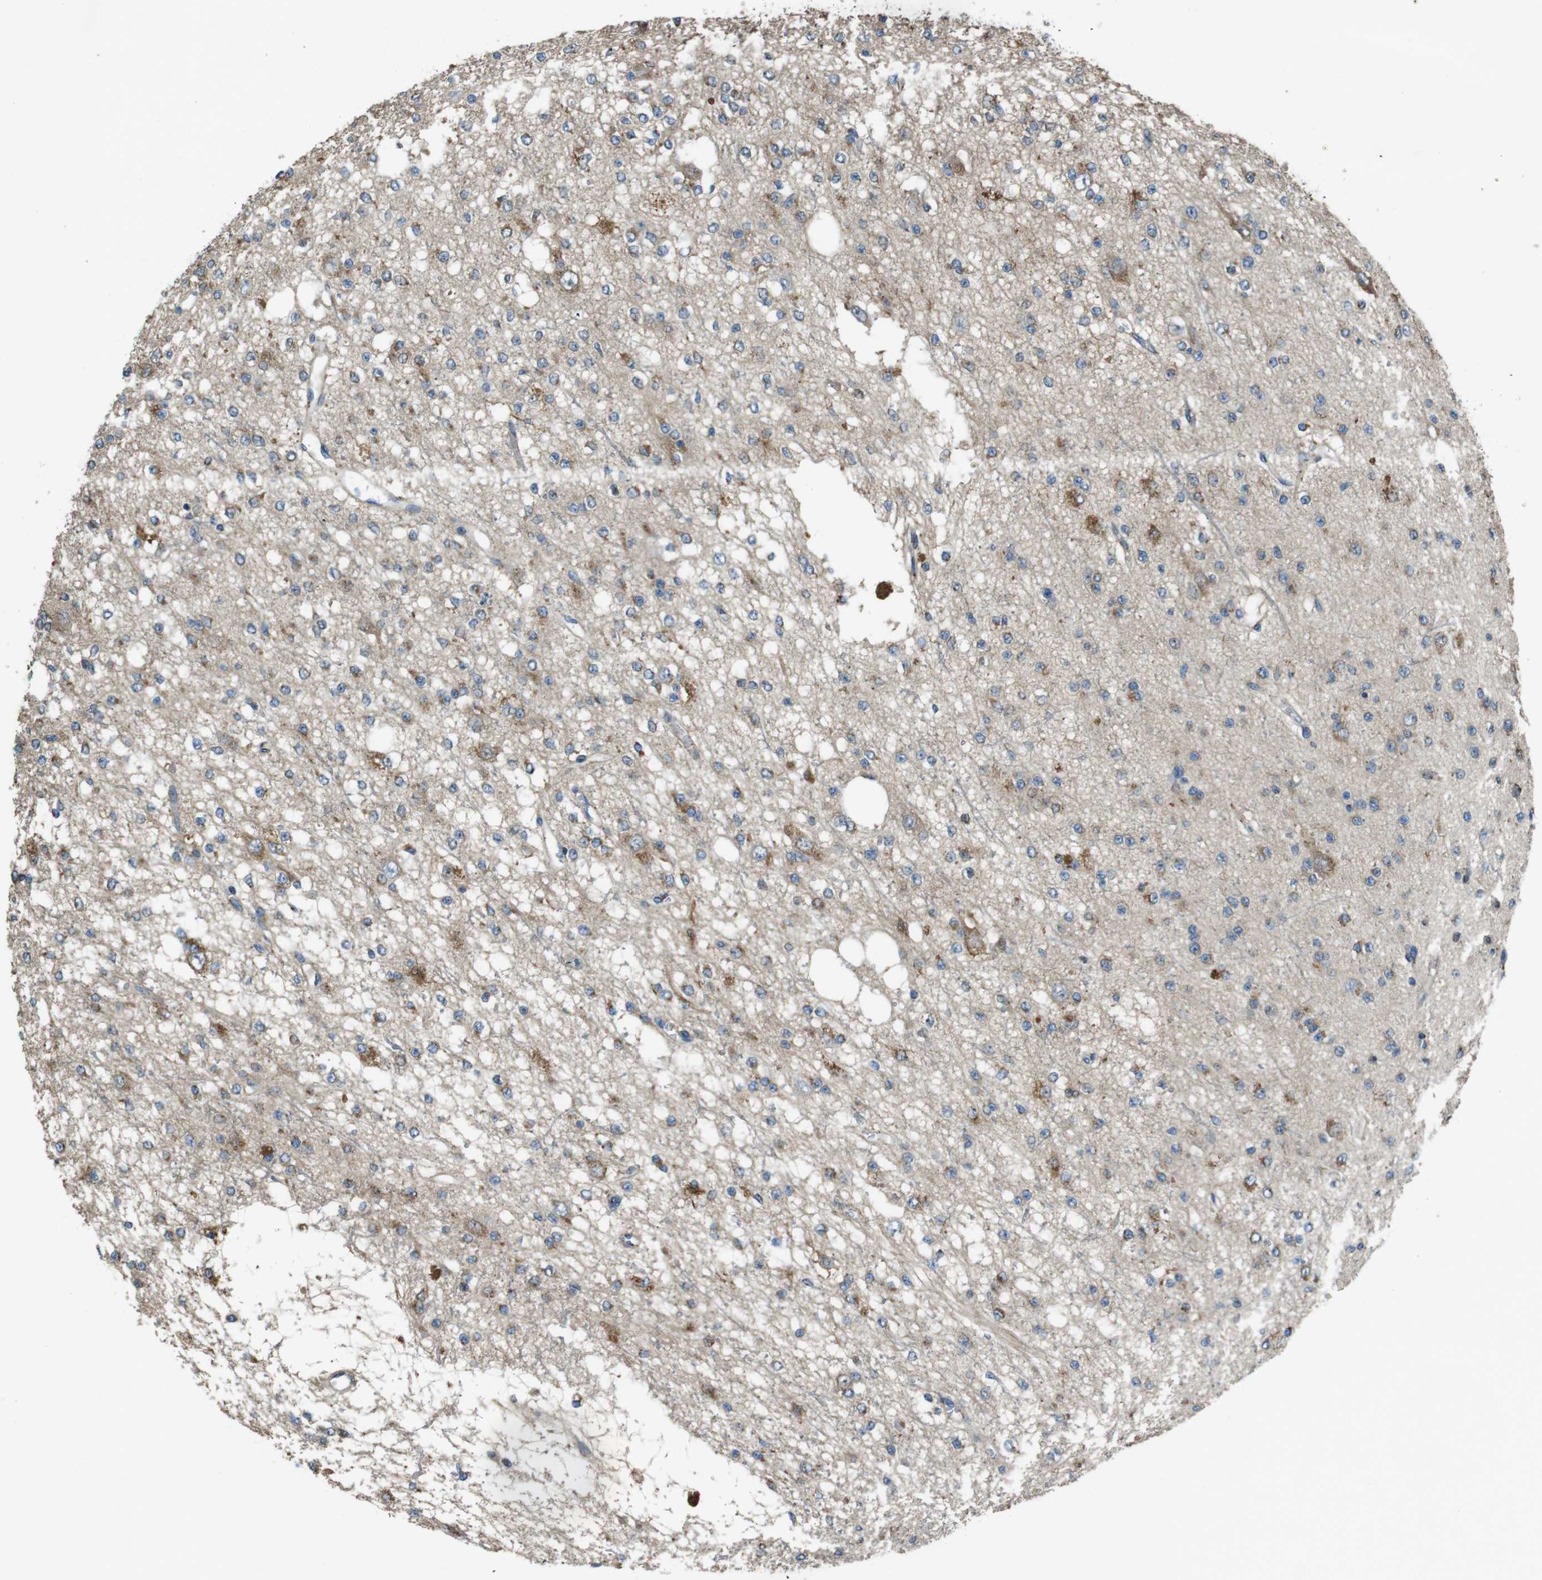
{"staining": {"intensity": "moderate", "quantity": "<25%", "location": "cytoplasmic/membranous"}, "tissue": "glioma", "cell_type": "Tumor cells", "image_type": "cancer", "snomed": [{"axis": "morphology", "description": "Glioma, malignant, Low grade"}, {"axis": "topography", "description": "Brain"}], "caption": "The image displays staining of glioma, revealing moderate cytoplasmic/membranous protein expression (brown color) within tumor cells.", "gene": "RAB6A", "patient": {"sex": "male", "age": 38}}